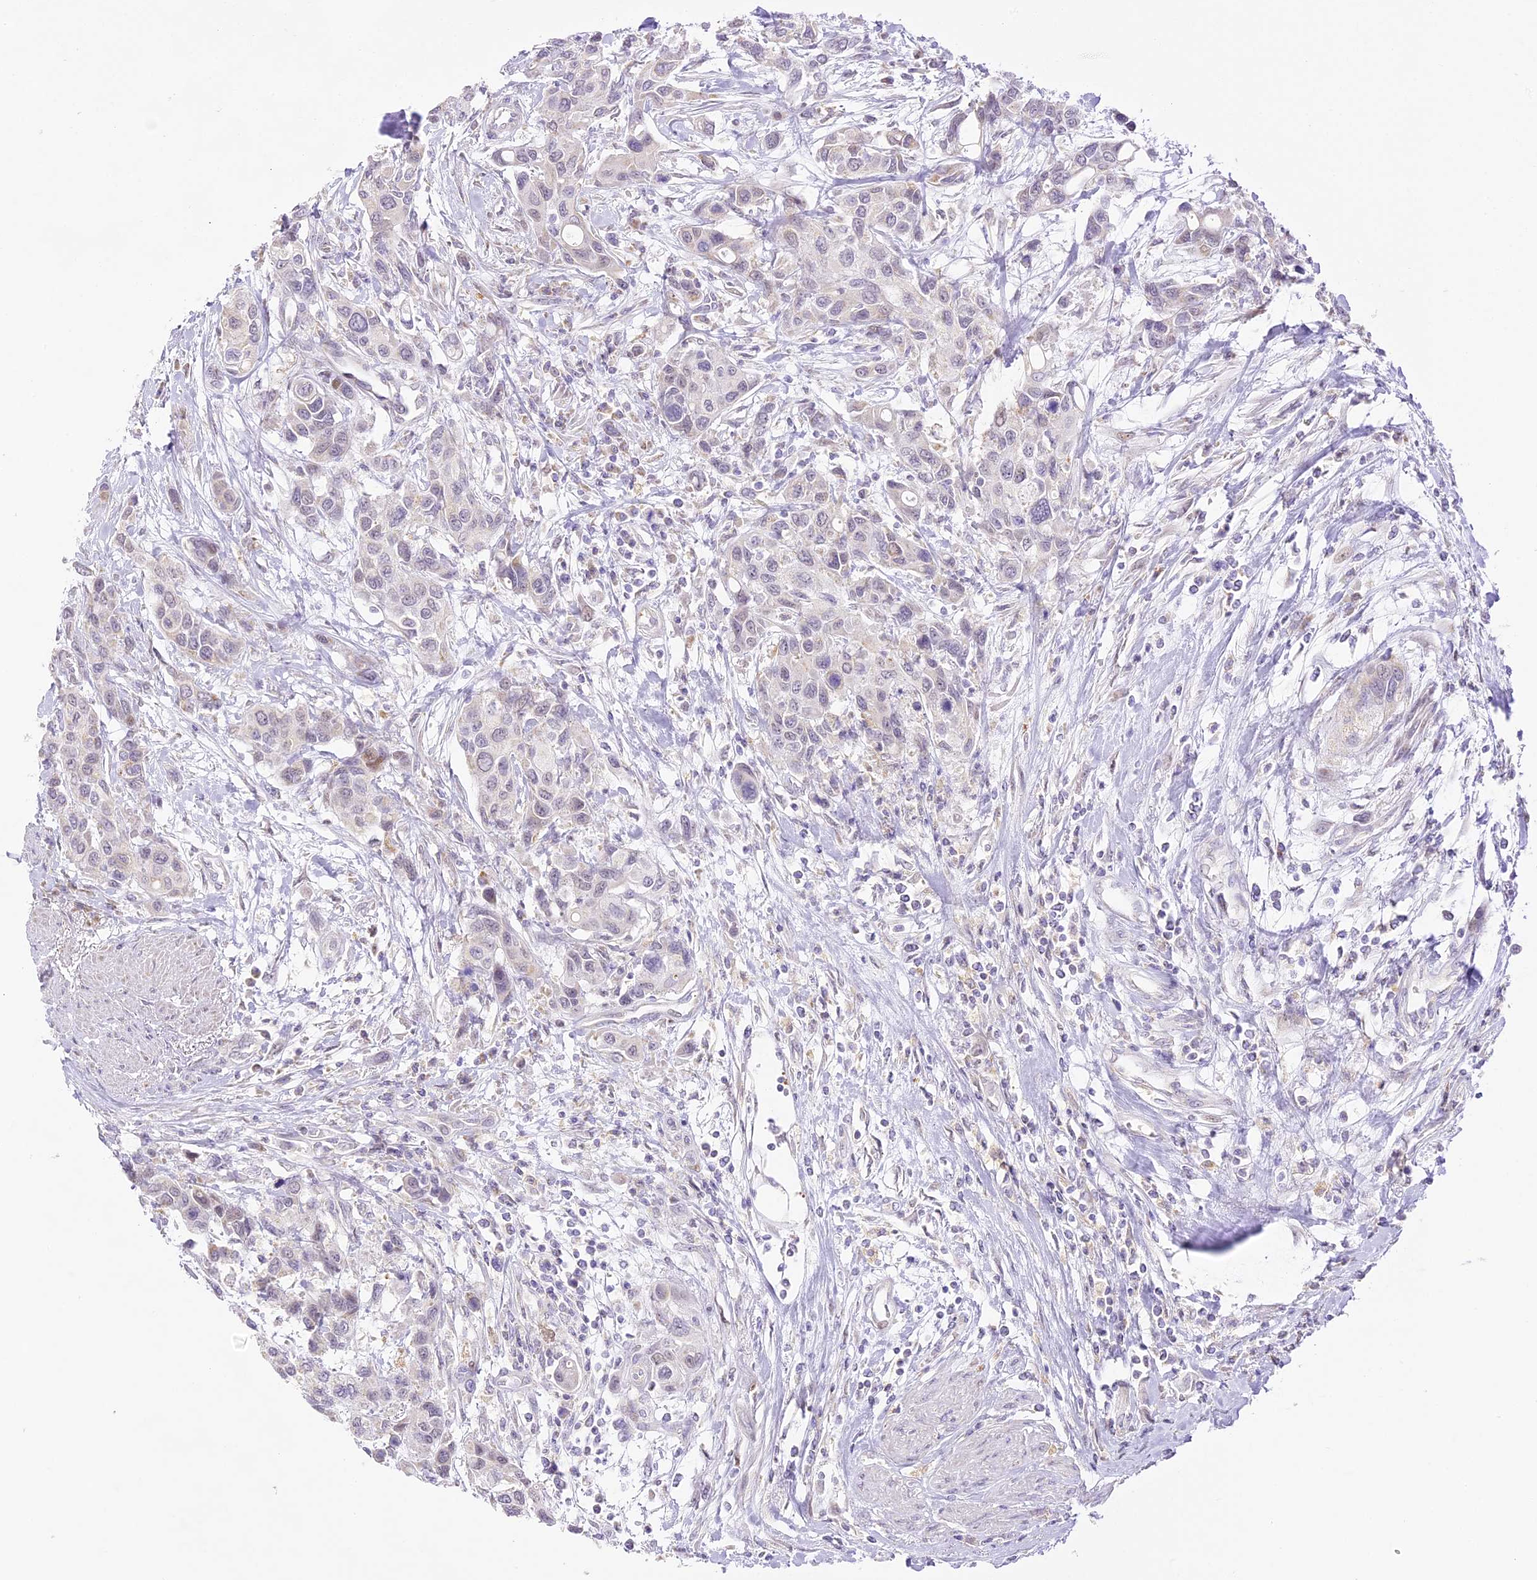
{"staining": {"intensity": "negative", "quantity": "none", "location": "none"}, "tissue": "urothelial cancer", "cell_type": "Tumor cells", "image_type": "cancer", "snomed": [{"axis": "morphology", "description": "Normal tissue, NOS"}, {"axis": "morphology", "description": "Urothelial carcinoma, High grade"}, {"axis": "topography", "description": "Vascular tissue"}, {"axis": "topography", "description": "Urinary bladder"}], "caption": "Immunohistochemical staining of urothelial cancer shows no significant expression in tumor cells.", "gene": "CCDC30", "patient": {"sex": "female", "age": 56}}